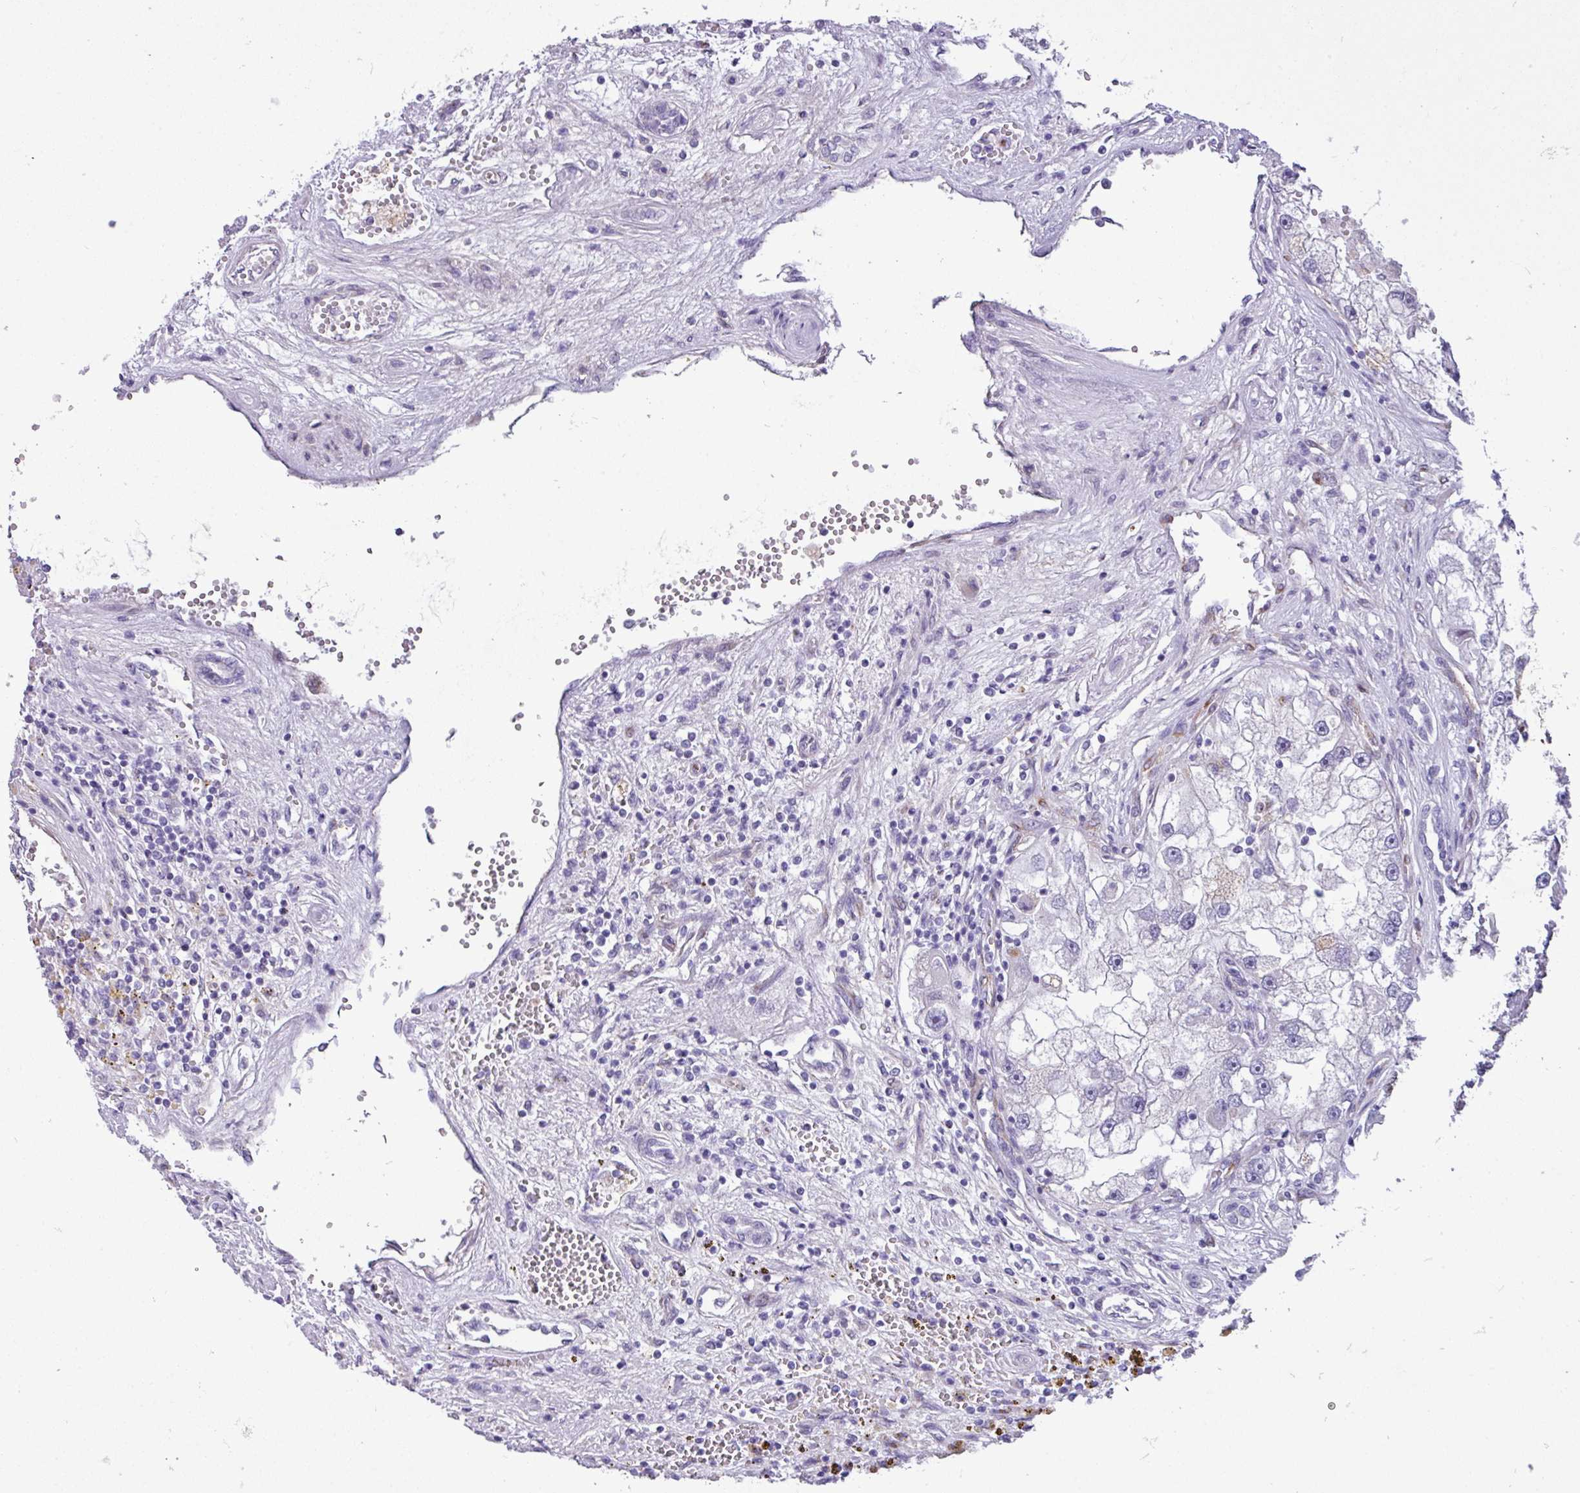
{"staining": {"intensity": "negative", "quantity": "none", "location": "none"}, "tissue": "renal cancer", "cell_type": "Tumor cells", "image_type": "cancer", "snomed": [{"axis": "morphology", "description": "Adenocarcinoma, NOS"}, {"axis": "topography", "description": "Kidney"}], "caption": "Immunohistochemical staining of renal cancer displays no significant staining in tumor cells.", "gene": "CD248", "patient": {"sex": "male", "age": 63}}